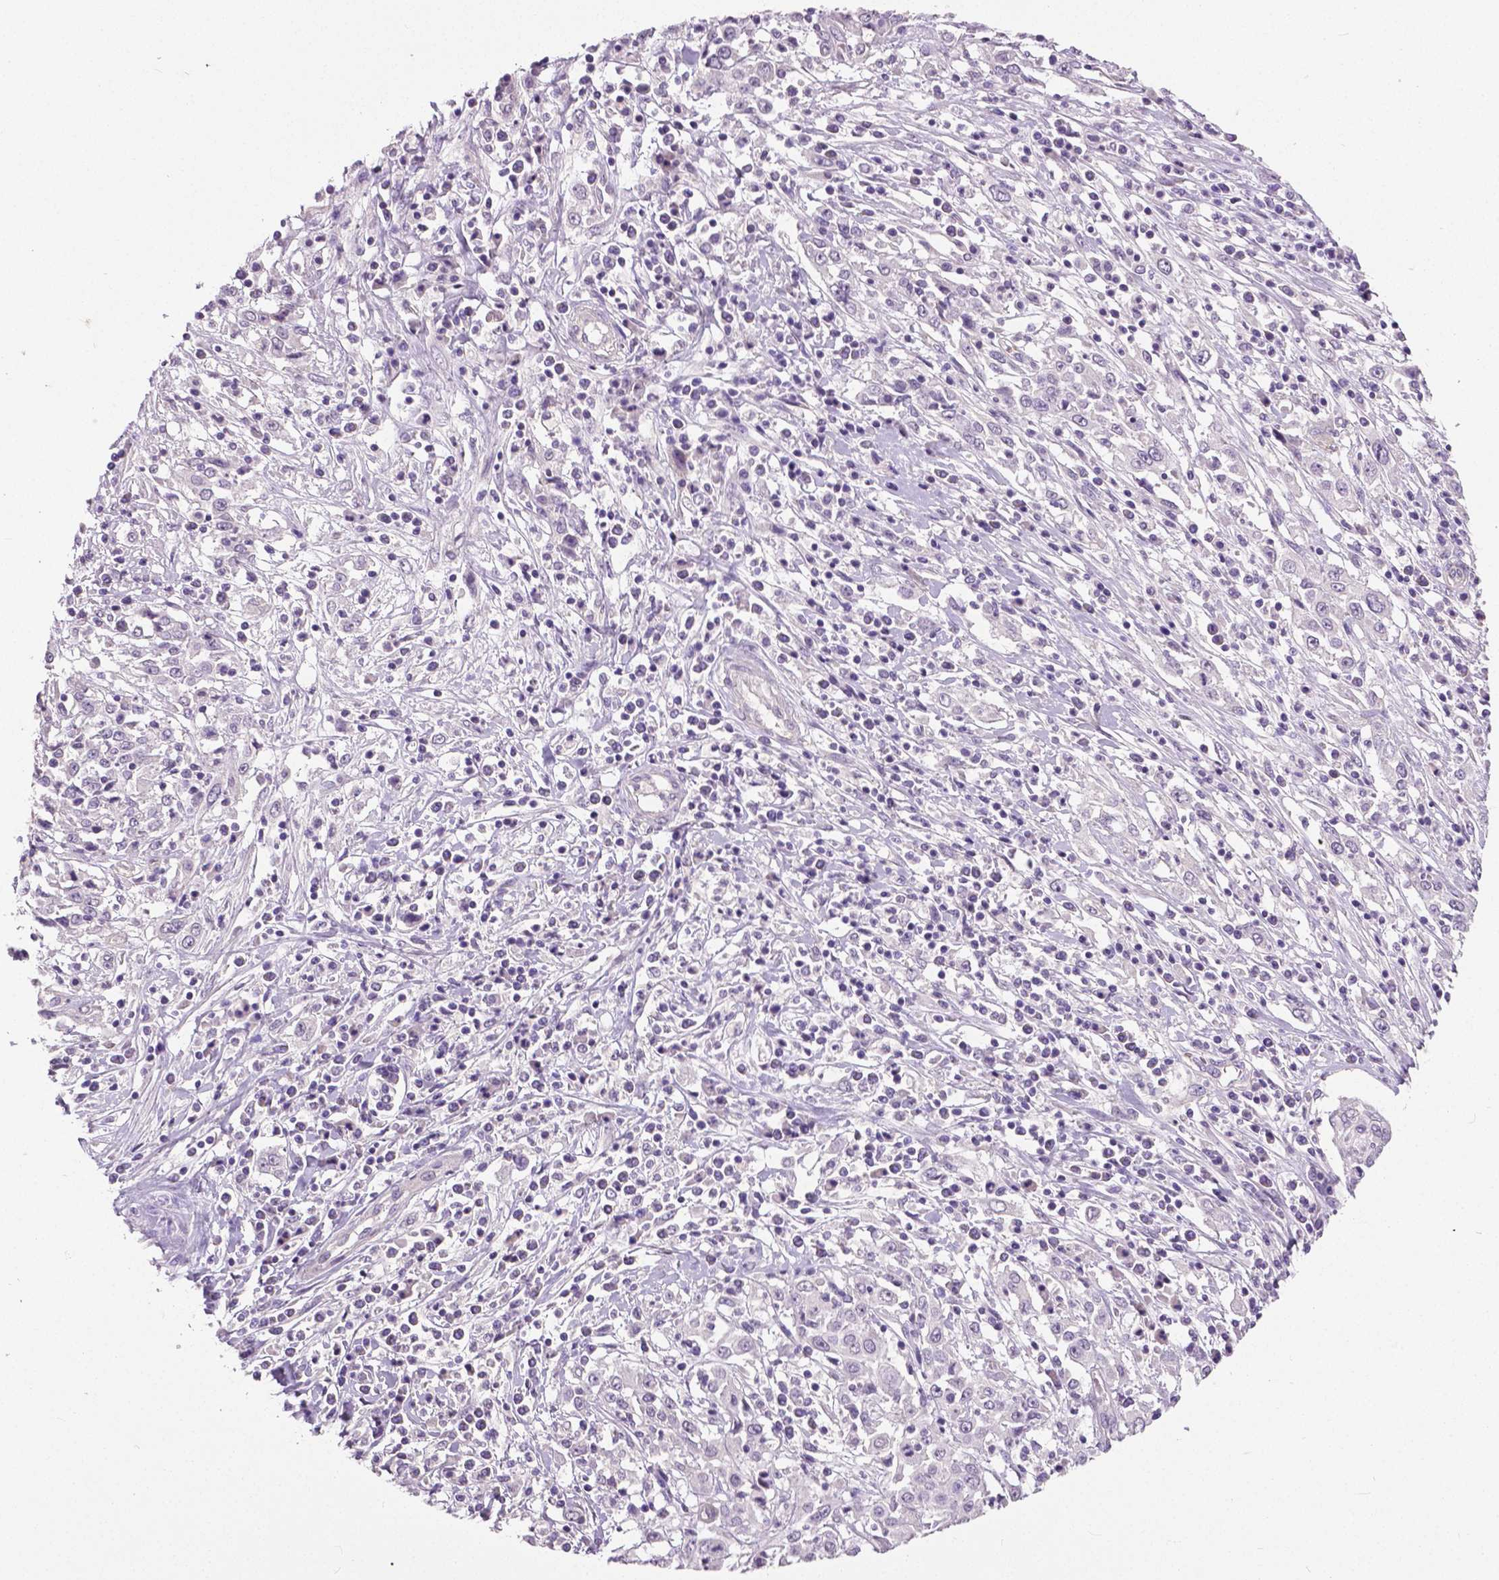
{"staining": {"intensity": "negative", "quantity": "none", "location": "none"}, "tissue": "cervical cancer", "cell_type": "Tumor cells", "image_type": "cancer", "snomed": [{"axis": "morphology", "description": "Adenocarcinoma, NOS"}, {"axis": "topography", "description": "Cervix"}], "caption": "Tumor cells are negative for protein expression in human adenocarcinoma (cervical).", "gene": "FOXA1", "patient": {"sex": "female", "age": 40}}